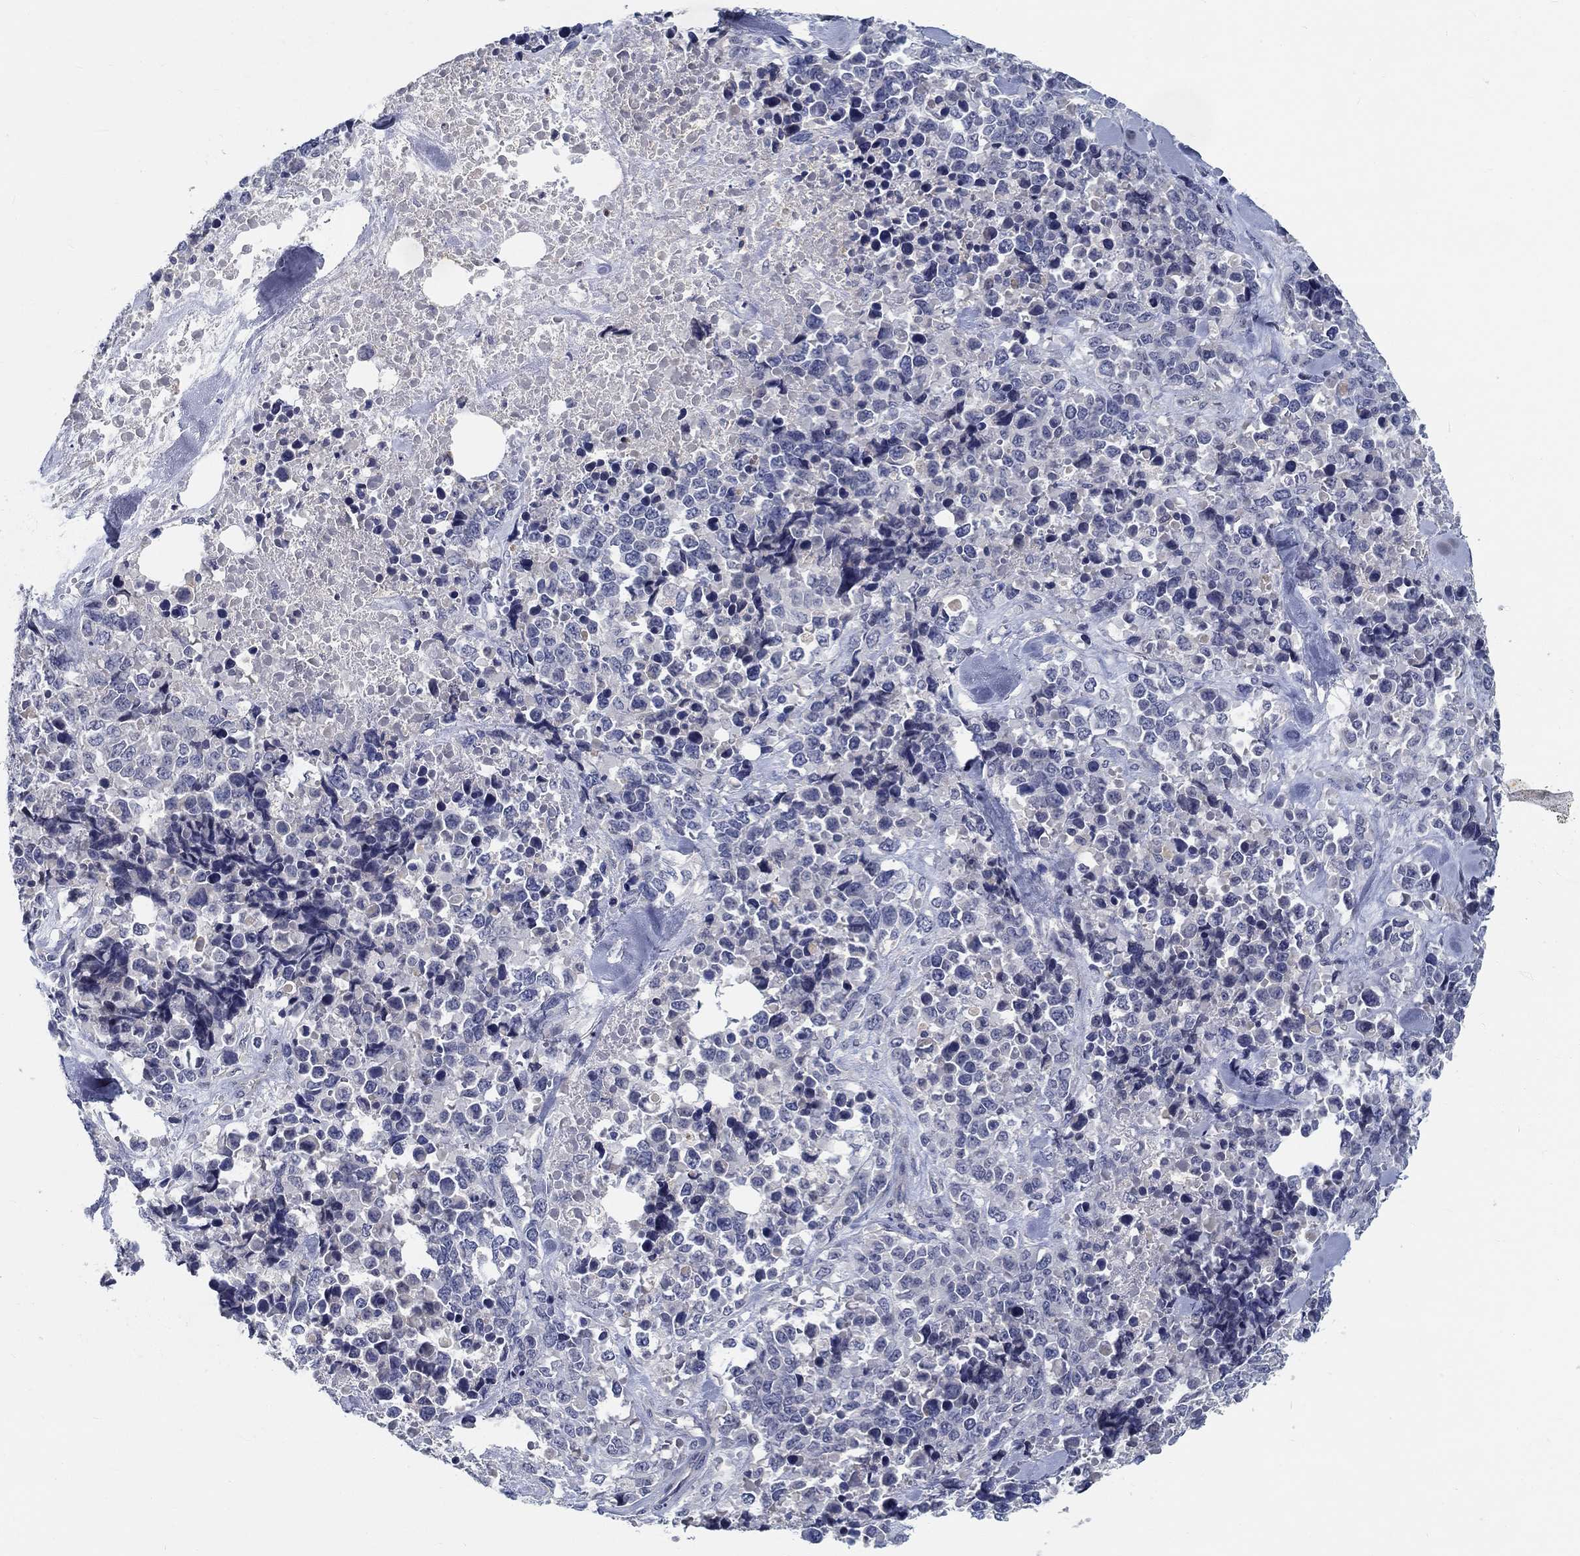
{"staining": {"intensity": "negative", "quantity": "none", "location": "none"}, "tissue": "melanoma", "cell_type": "Tumor cells", "image_type": "cancer", "snomed": [{"axis": "morphology", "description": "Malignant melanoma, Metastatic site"}, {"axis": "topography", "description": "Skin"}], "caption": "A high-resolution micrograph shows immunohistochemistry (IHC) staining of melanoma, which demonstrates no significant expression in tumor cells.", "gene": "MYBPC1", "patient": {"sex": "male", "age": 84}}